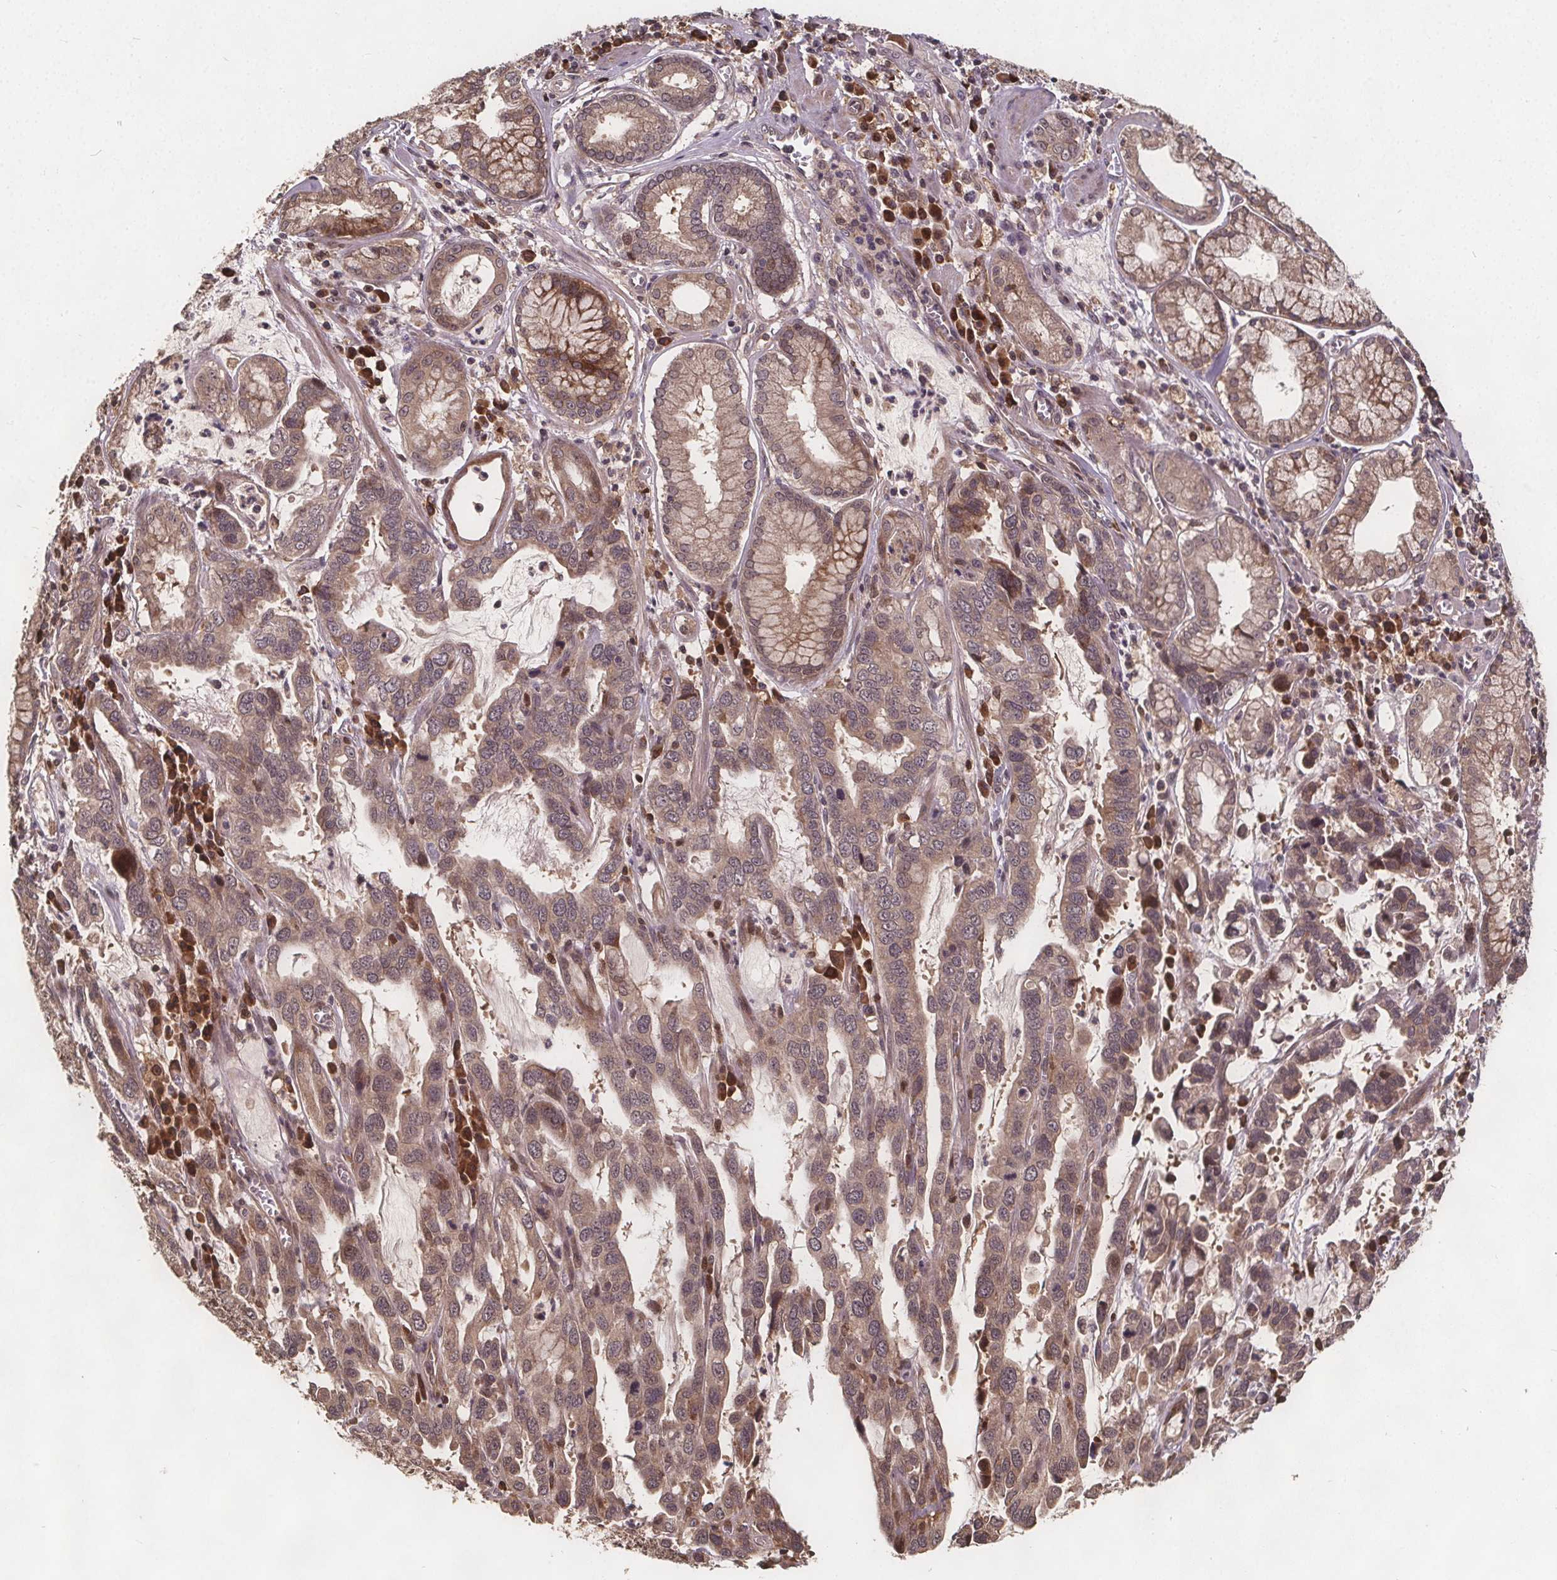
{"staining": {"intensity": "moderate", "quantity": "25%-75%", "location": "cytoplasmic/membranous"}, "tissue": "stomach cancer", "cell_type": "Tumor cells", "image_type": "cancer", "snomed": [{"axis": "morphology", "description": "Adenocarcinoma, NOS"}, {"axis": "topography", "description": "Stomach, lower"}], "caption": "Protein expression analysis of adenocarcinoma (stomach) shows moderate cytoplasmic/membranous positivity in approximately 25%-75% of tumor cells.", "gene": "USP9X", "patient": {"sex": "female", "age": 76}}